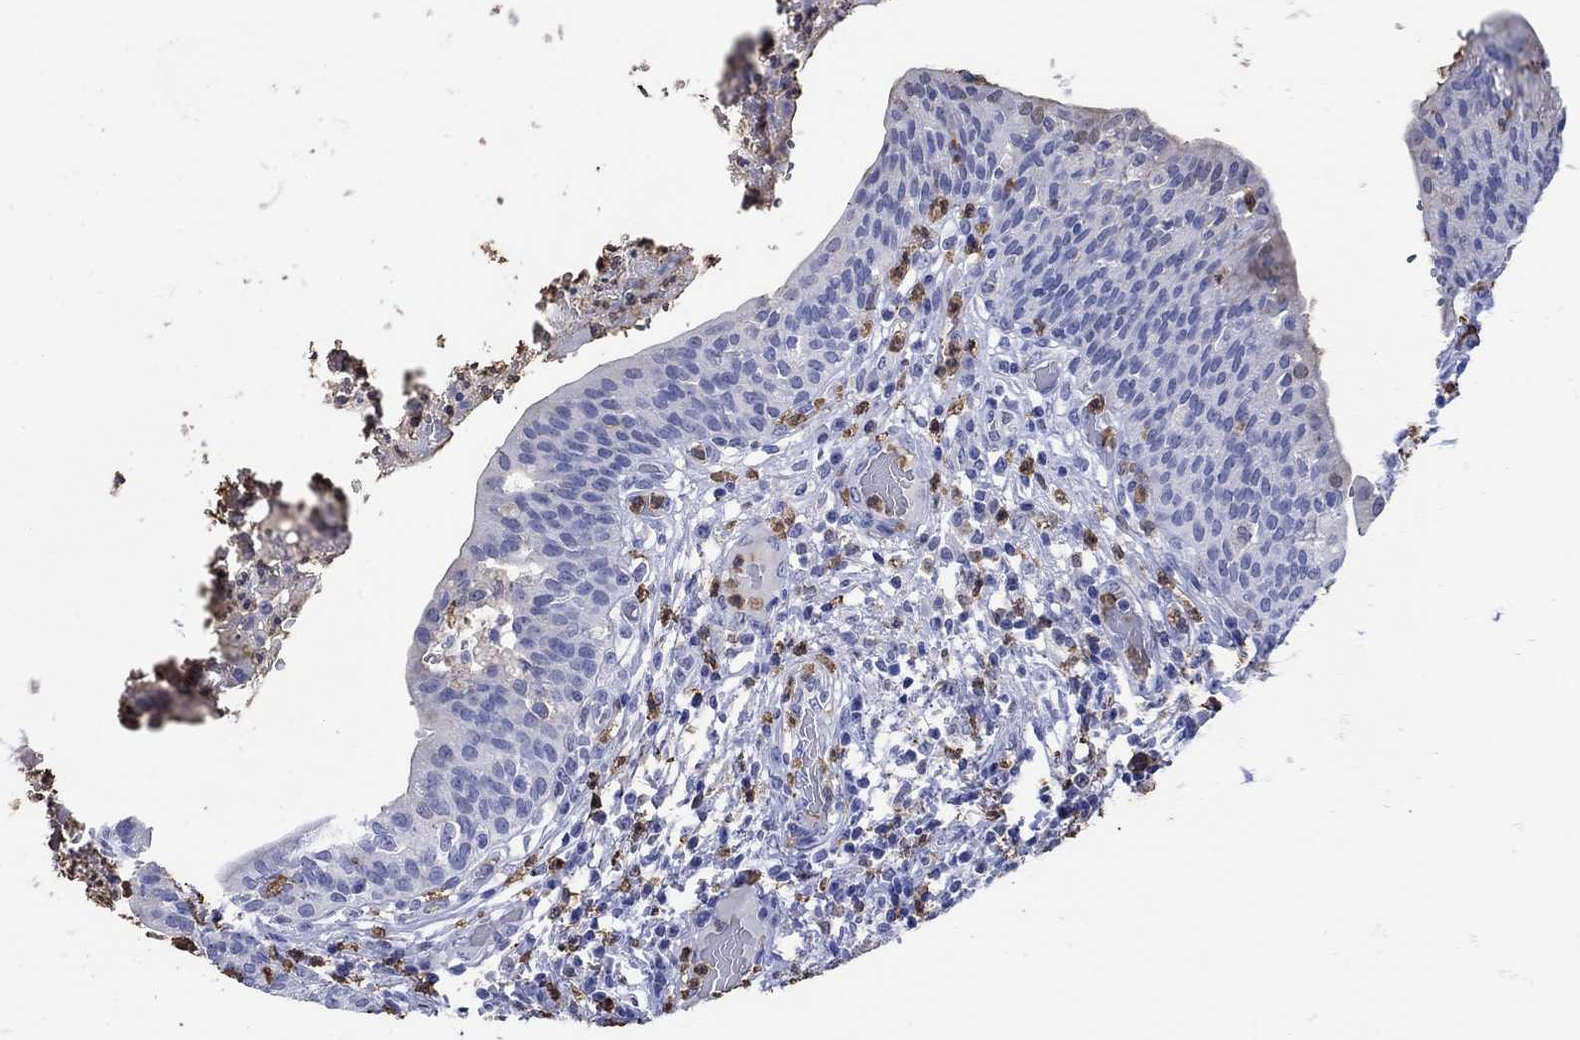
{"staining": {"intensity": "negative", "quantity": "none", "location": "none"}, "tissue": "urinary bladder", "cell_type": "Urothelial cells", "image_type": "normal", "snomed": [{"axis": "morphology", "description": "Normal tissue, NOS"}, {"axis": "topography", "description": "Urinary bladder"}], "caption": "Human urinary bladder stained for a protein using immunohistochemistry reveals no expression in urothelial cells.", "gene": "LINGO3", "patient": {"sex": "male", "age": 66}}